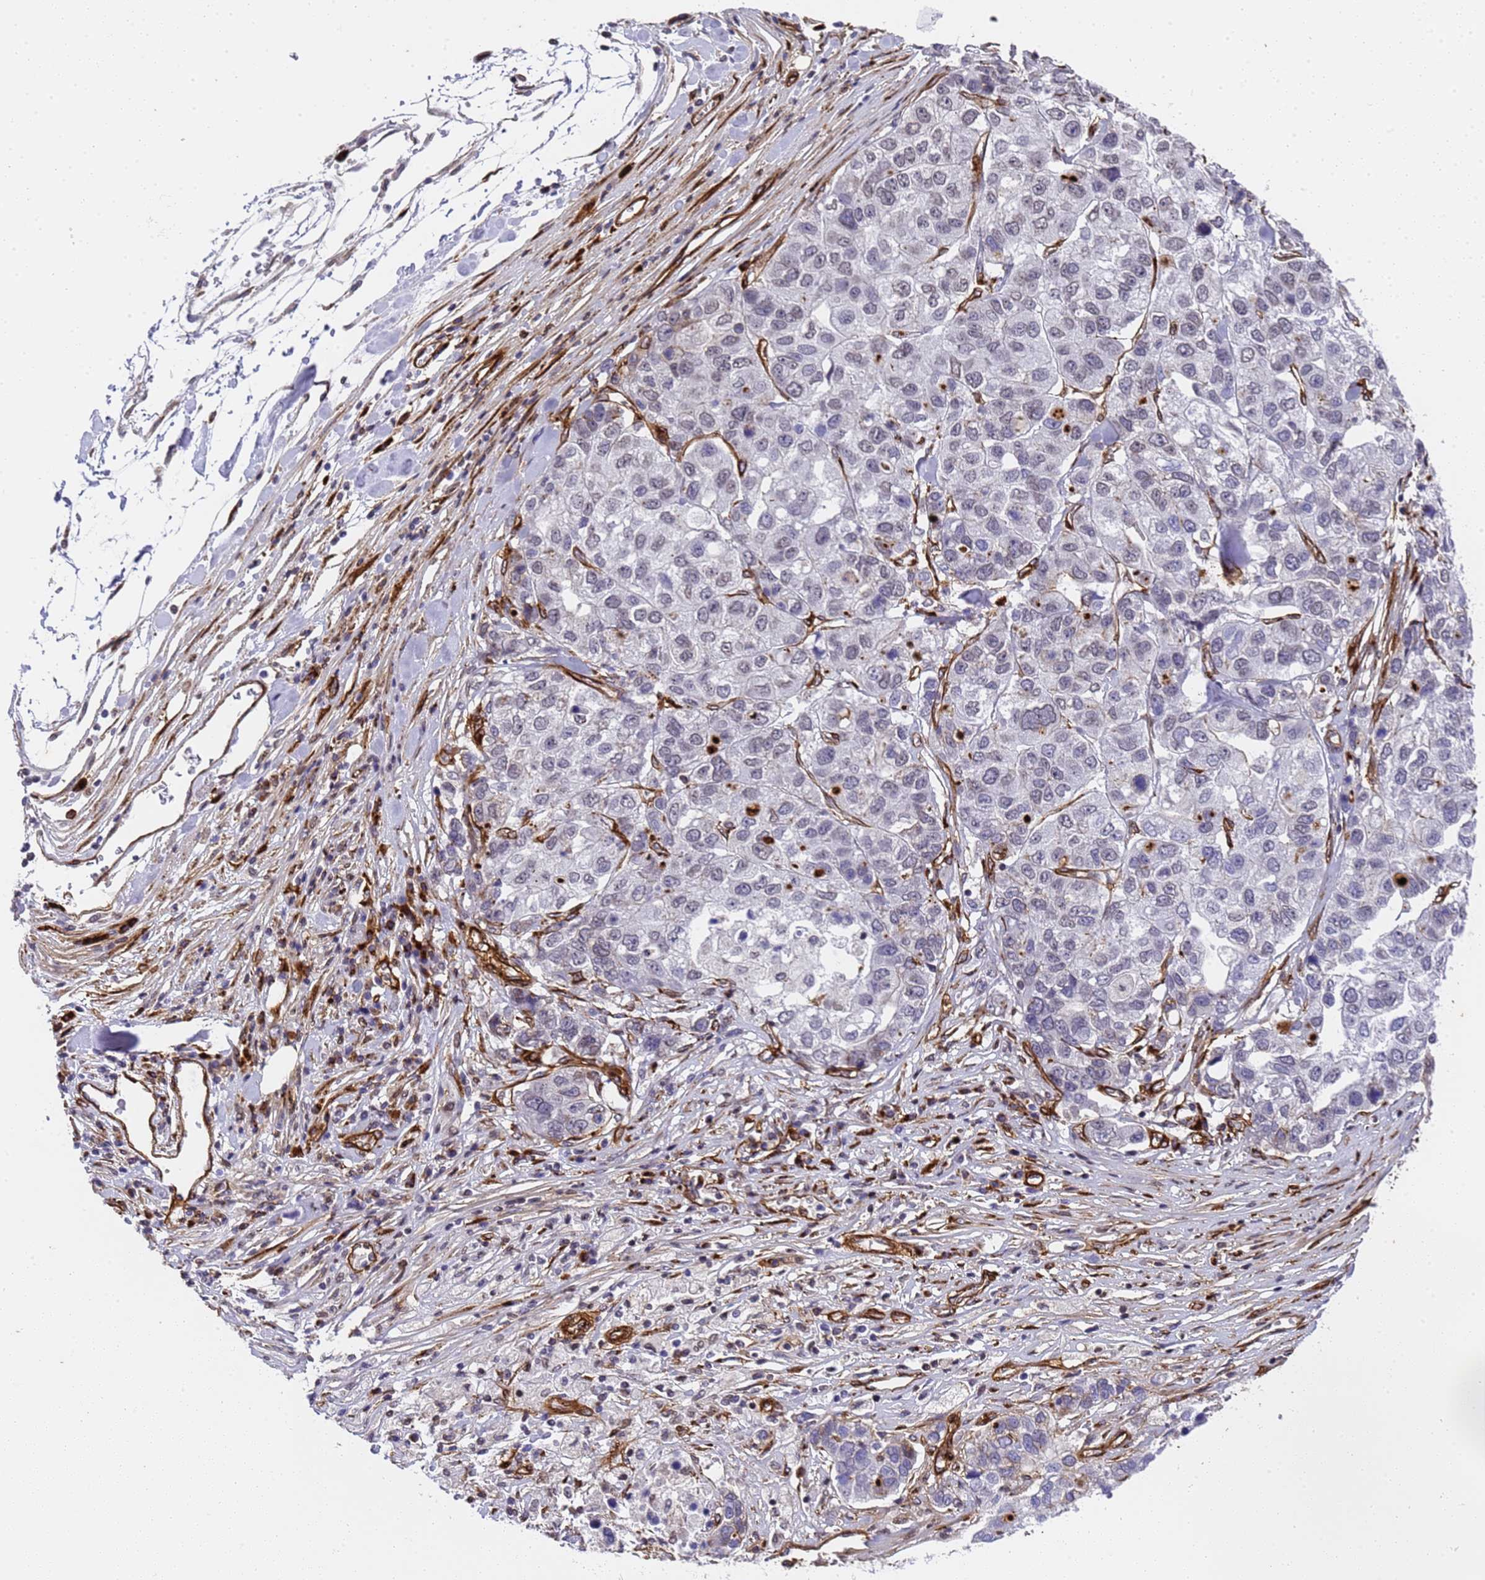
{"staining": {"intensity": "negative", "quantity": "none", "location": "none"}, "tissue": "pancreatic cancer", "cell_type": "Tumor cells", "image_type": "cancer", "snomed": [{"axis": "morphology", "description": "Adenocarcinoma, NOS"}, {"axis": "topography", "description": "Pancreas"}], "caption": "This is an immunohistochemistry (IHC) photomicrograph of human pancreatic cancer (adenocarcinoma). There is no staining in tumor cells.", "gene": "IGFBP7", "patient": {"sex": "female", "age": 61}}